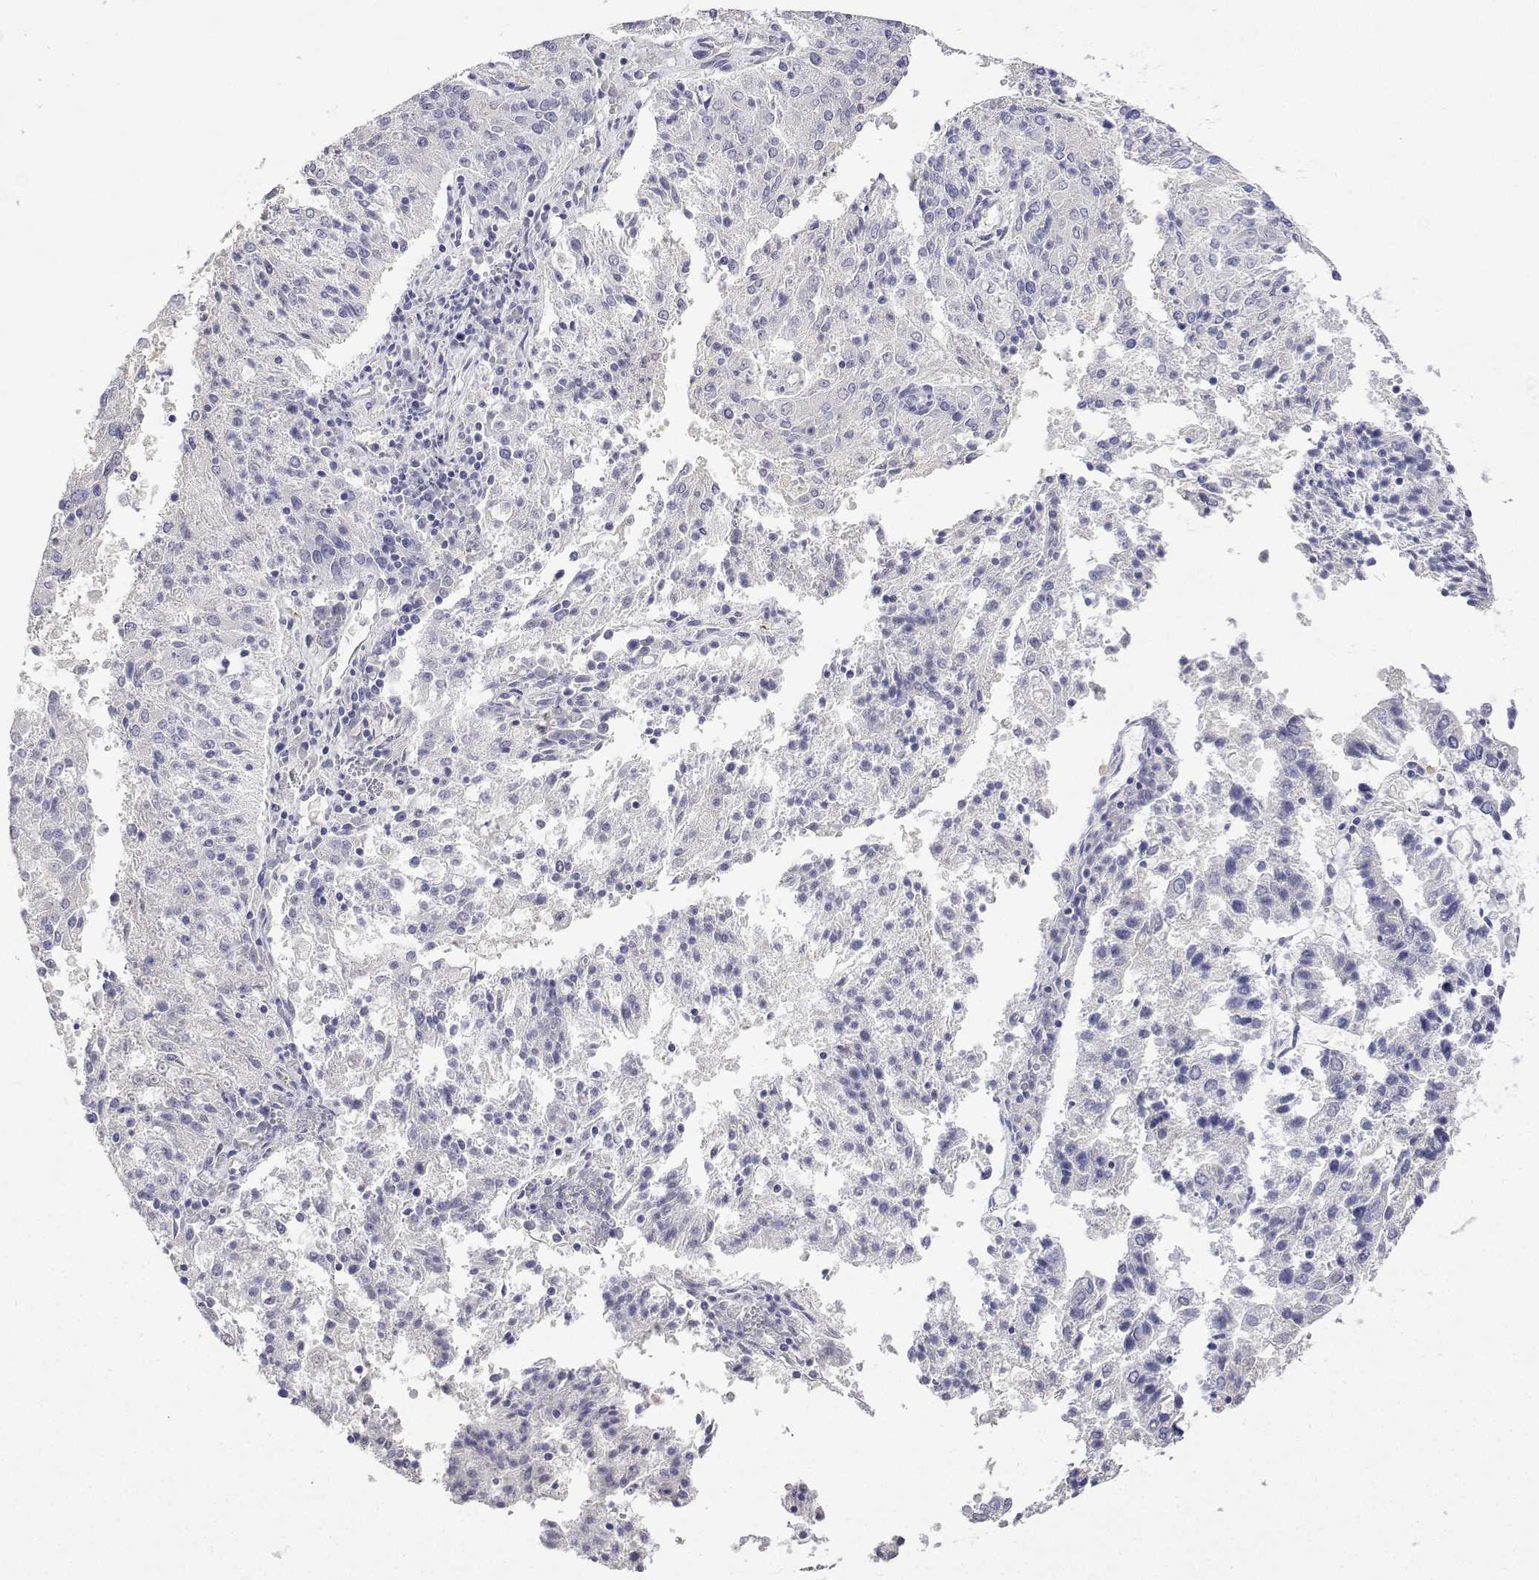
{"staining": {"intensity": "negative", "quantity": "none", "location": "none"}, "tissue": "endometrial cancer", "cell_type": "Tumor cells", "image_type": "cancer", "snomed": [{"axis": "morphology", "description": "Adenocarcinoma, NOS"}, {"axis": "topography", "description": "Endometrium"}], "caption": "The IHC micrograph has no significant staining in tumor cells of adenocarcinoma (endometrial) tissue.", "gene": "PLCB1", "patient": {"sex": "female", "age": 82}}